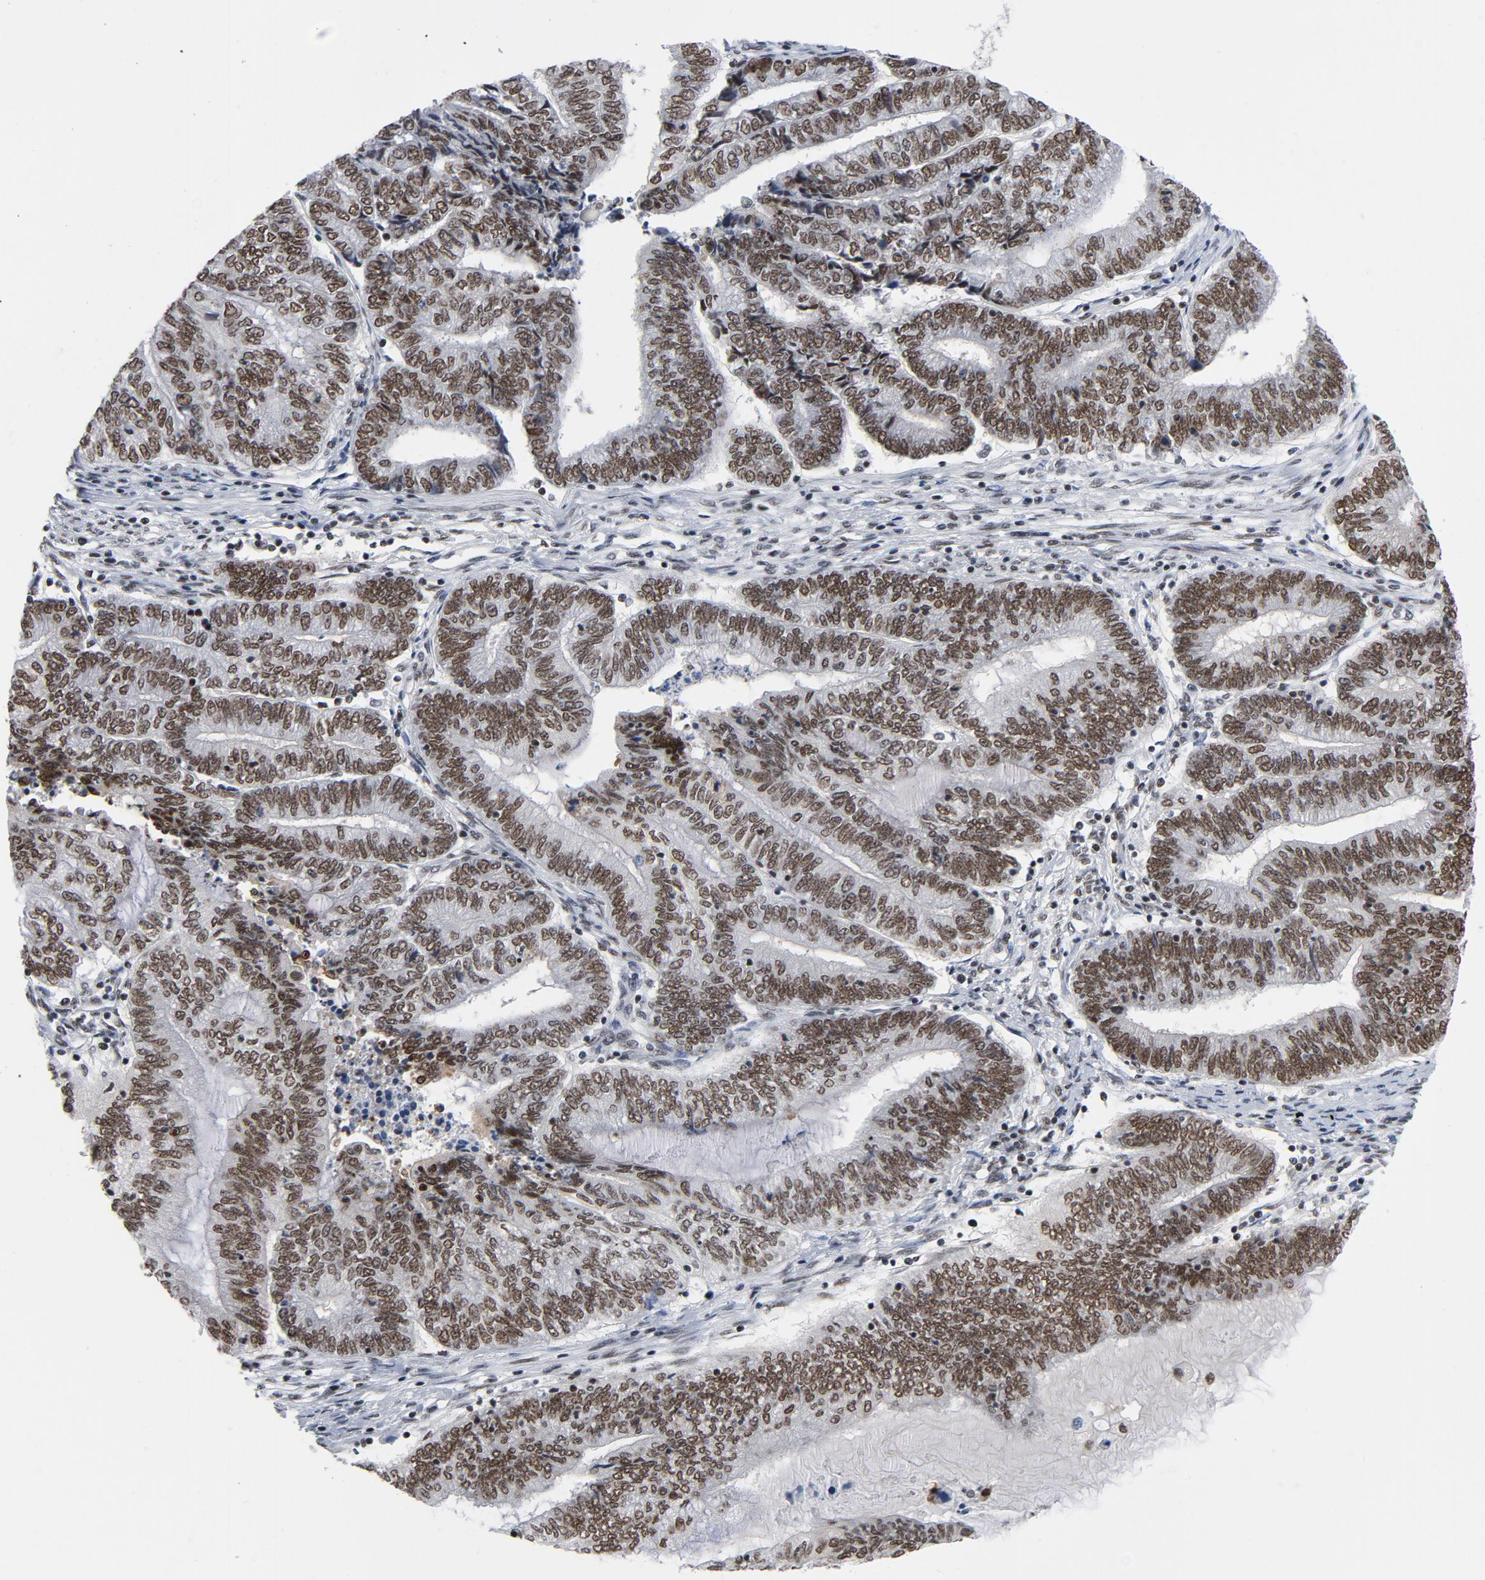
{"staining": {"intensity": "moderate", "quantity": ">75%", "location": "cytoplasmic/membranous,nuclear"}, "tissue": "endometrial cancer", "cell_type": "Tumor cells", "image_type": "cancer", "snomed": [{"axis": "morphology", "description": "Adenocarcinoma, NOS"}, {"axis": "topography", "description": "Uterus"}, {"axis": "topography", "description": "Endometrium"}], "caption": "Immunohistochemistry (IHC) (DAB (3,3'-diaminobenzidine)) staining of human endometrial adenocarcinoma reveals moderate cytoplasmic/membranous and nuclear protein expression in about >75% of tumor cells.", "gene": "CSTF2", "patient": {"sex": "female", "age": 70}}